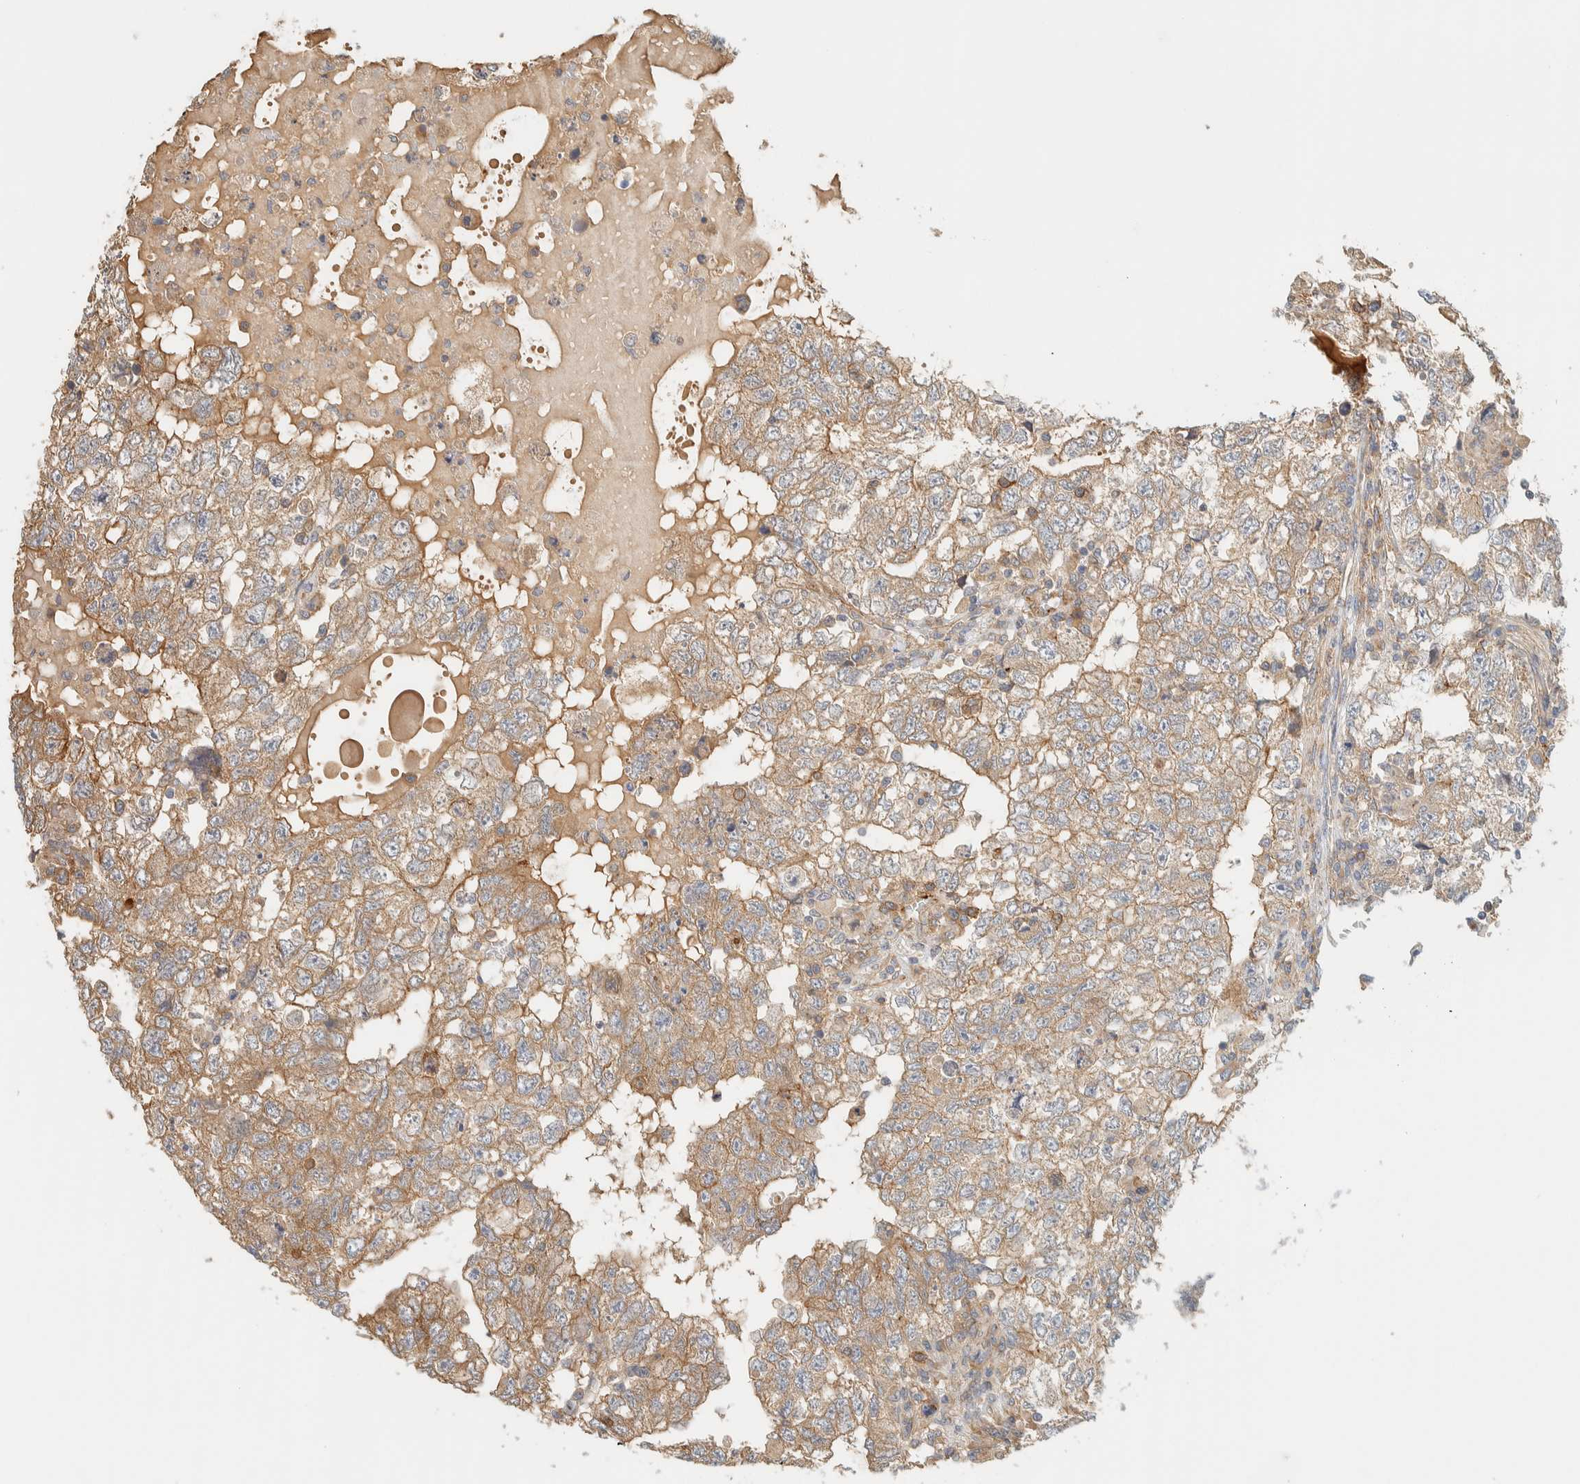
{"staining": {"intensity": "weak", "quantity": ">75%", "location": "cytoplasmic/membranous"}, "tissue": "testis cancer", "cell_type": "Tumor cells", "image_type": "cancer", "snomed": [{"axis": "morphology", "description": "Carcinoma, Embryonal, NOS"}, {"axis": "topography", "description": "Testis"}], "caption": "Immunohistochemistry (IHC) image of embryonal carcinoma (testis) stained for a protein (brown), which demonstrates low levels of weak cytoplasmic/membranous positivity in approximately >75% of tumor cells.", "gene": "LIMA1", "patient": {"sex": "male", "age": 36}}